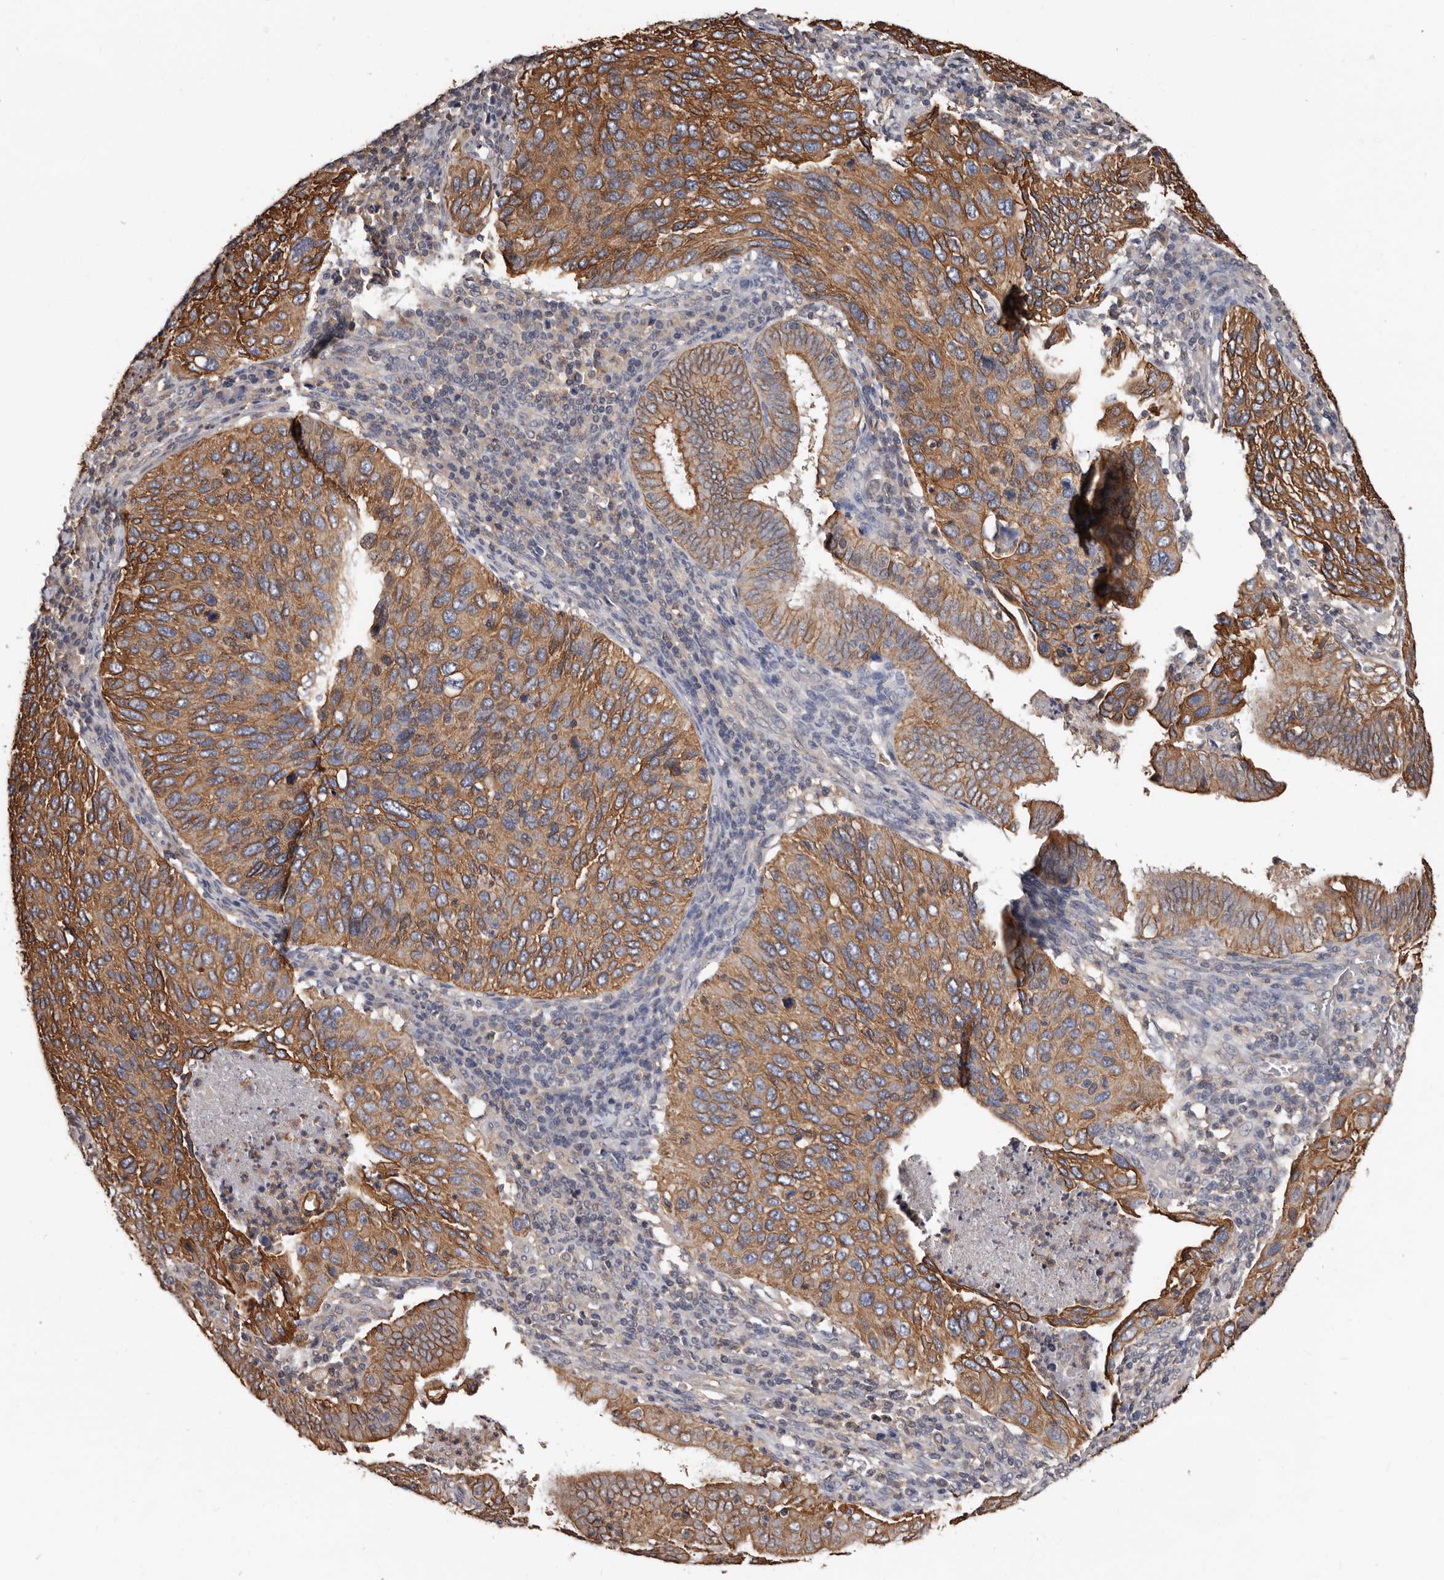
{"staining": {"intensity": "moderate", "quantity": ">75%", "location": "cytoplasmic/membranous"}, "tissue": "cervical cancer", "cell_type": "Tumor cells", "image_type": "cancer", "snomed": [{"axis": "morphology", "description": "Squamous cell carcinoma, NOS"}, {"axis": "topography", "description": "Cervix"}], "caption": "A medium amount of moderate cytoplasmic/membranous positivity is seen in approximately >75% of tumor cells in cervical cancer (squamous cell carcinoma) tissue.", "gene": "MRPL18", "patient": {"sex": "female", "age": 38}}